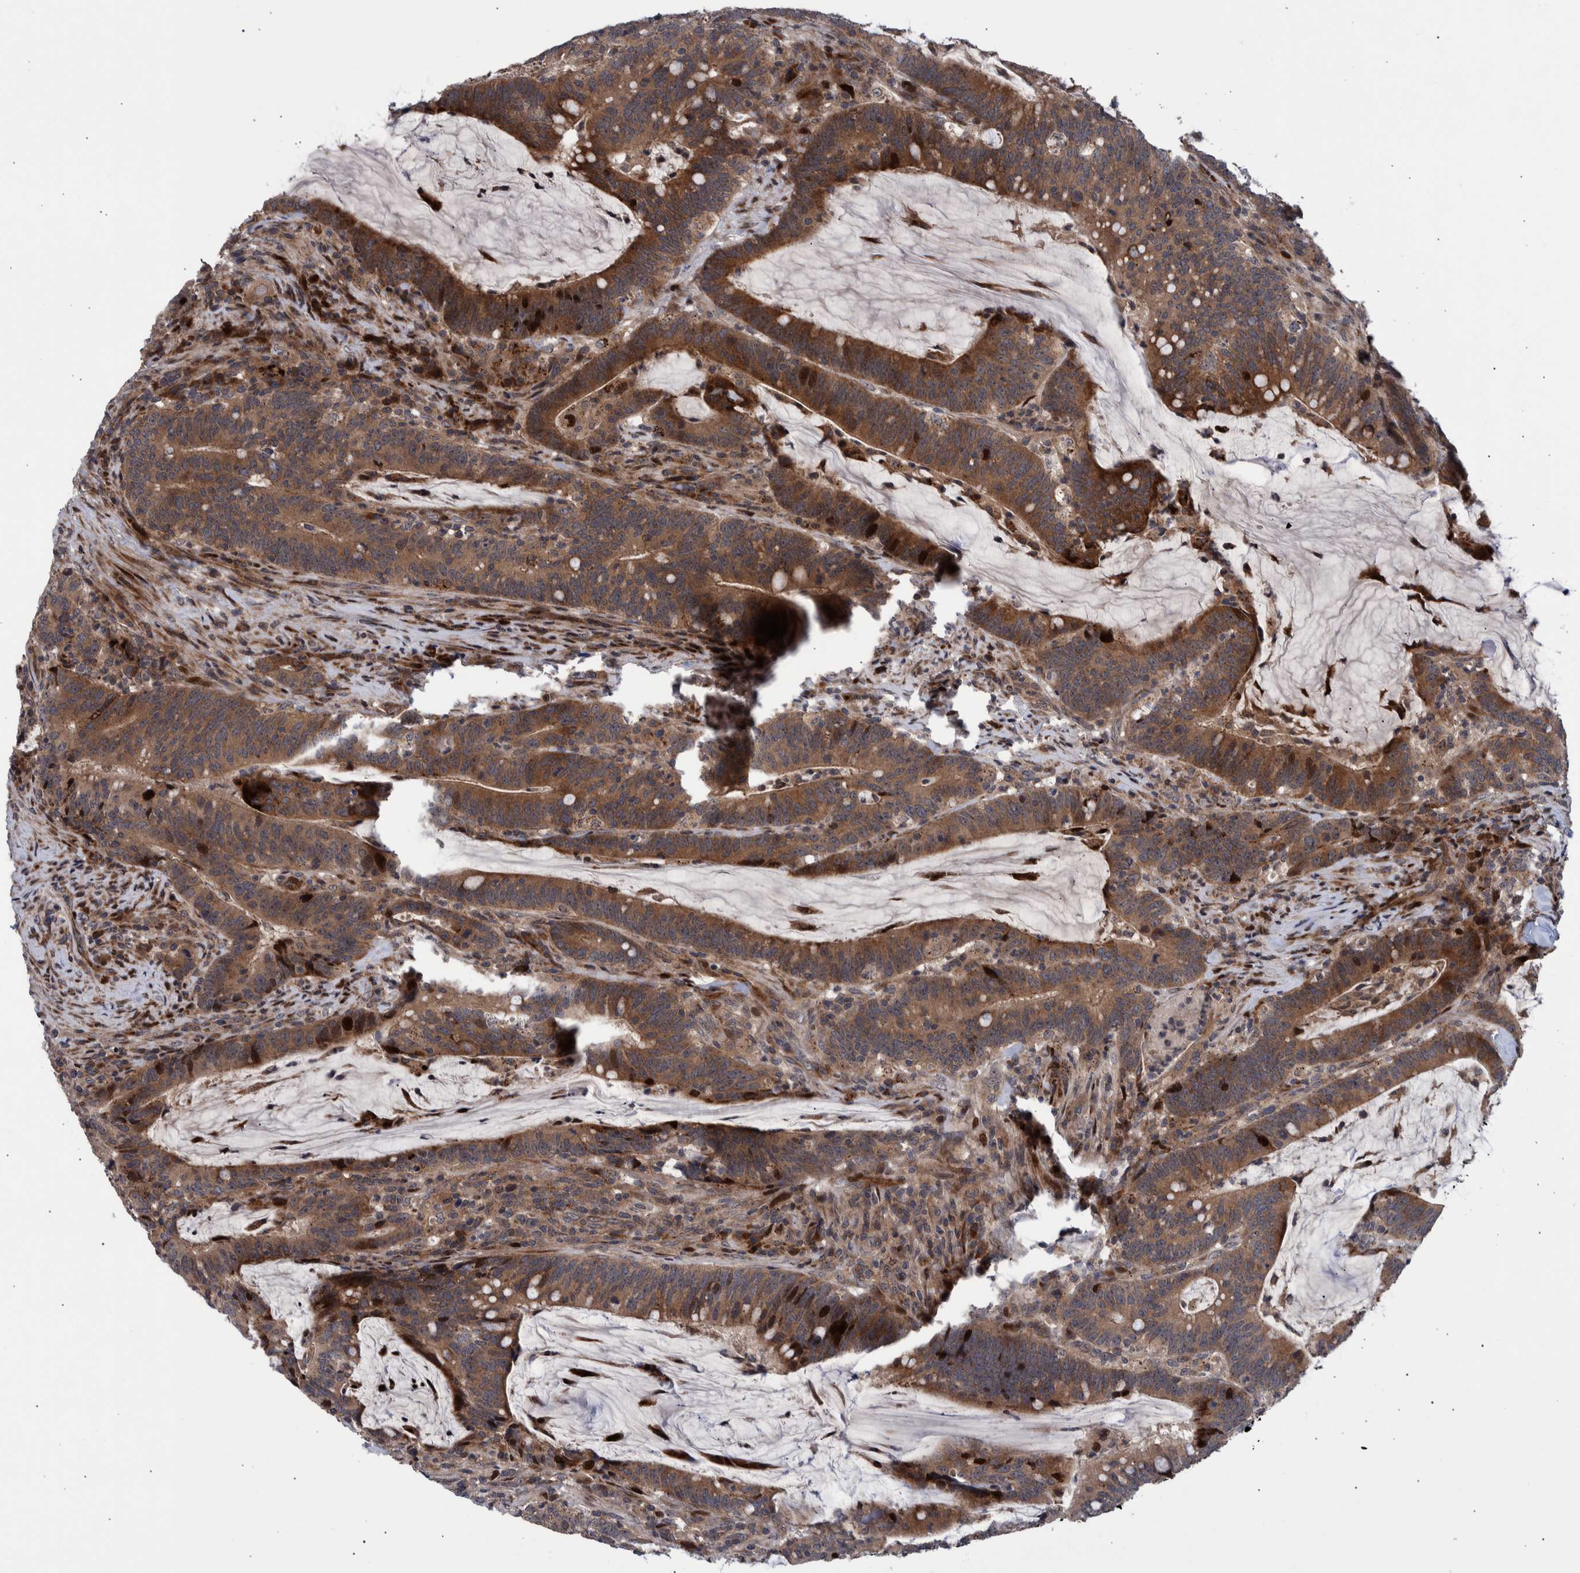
{"staining": {"intensity": "moderate", "quantity": ">75%", "location": "cytoplasmic/membranous"}, "tissue": "colorectal cancer", "cell_type": "Tumor cells", "image_type": "cancer", "snomed": [{"axis": "morphology", "description": "Adenocarcinoma, NOS"}, {"axis": "topography", "description": "Colon"}], "caption": "Human colorectal cancer (adenocarcinoma) stained for a protein (brown) demonstrates moderate cytoplasmic/membranous positive expression in approximately >75% of tumor cells.", "gene": "SHISA6", "patient": {"sex": "female", "age": 66}}